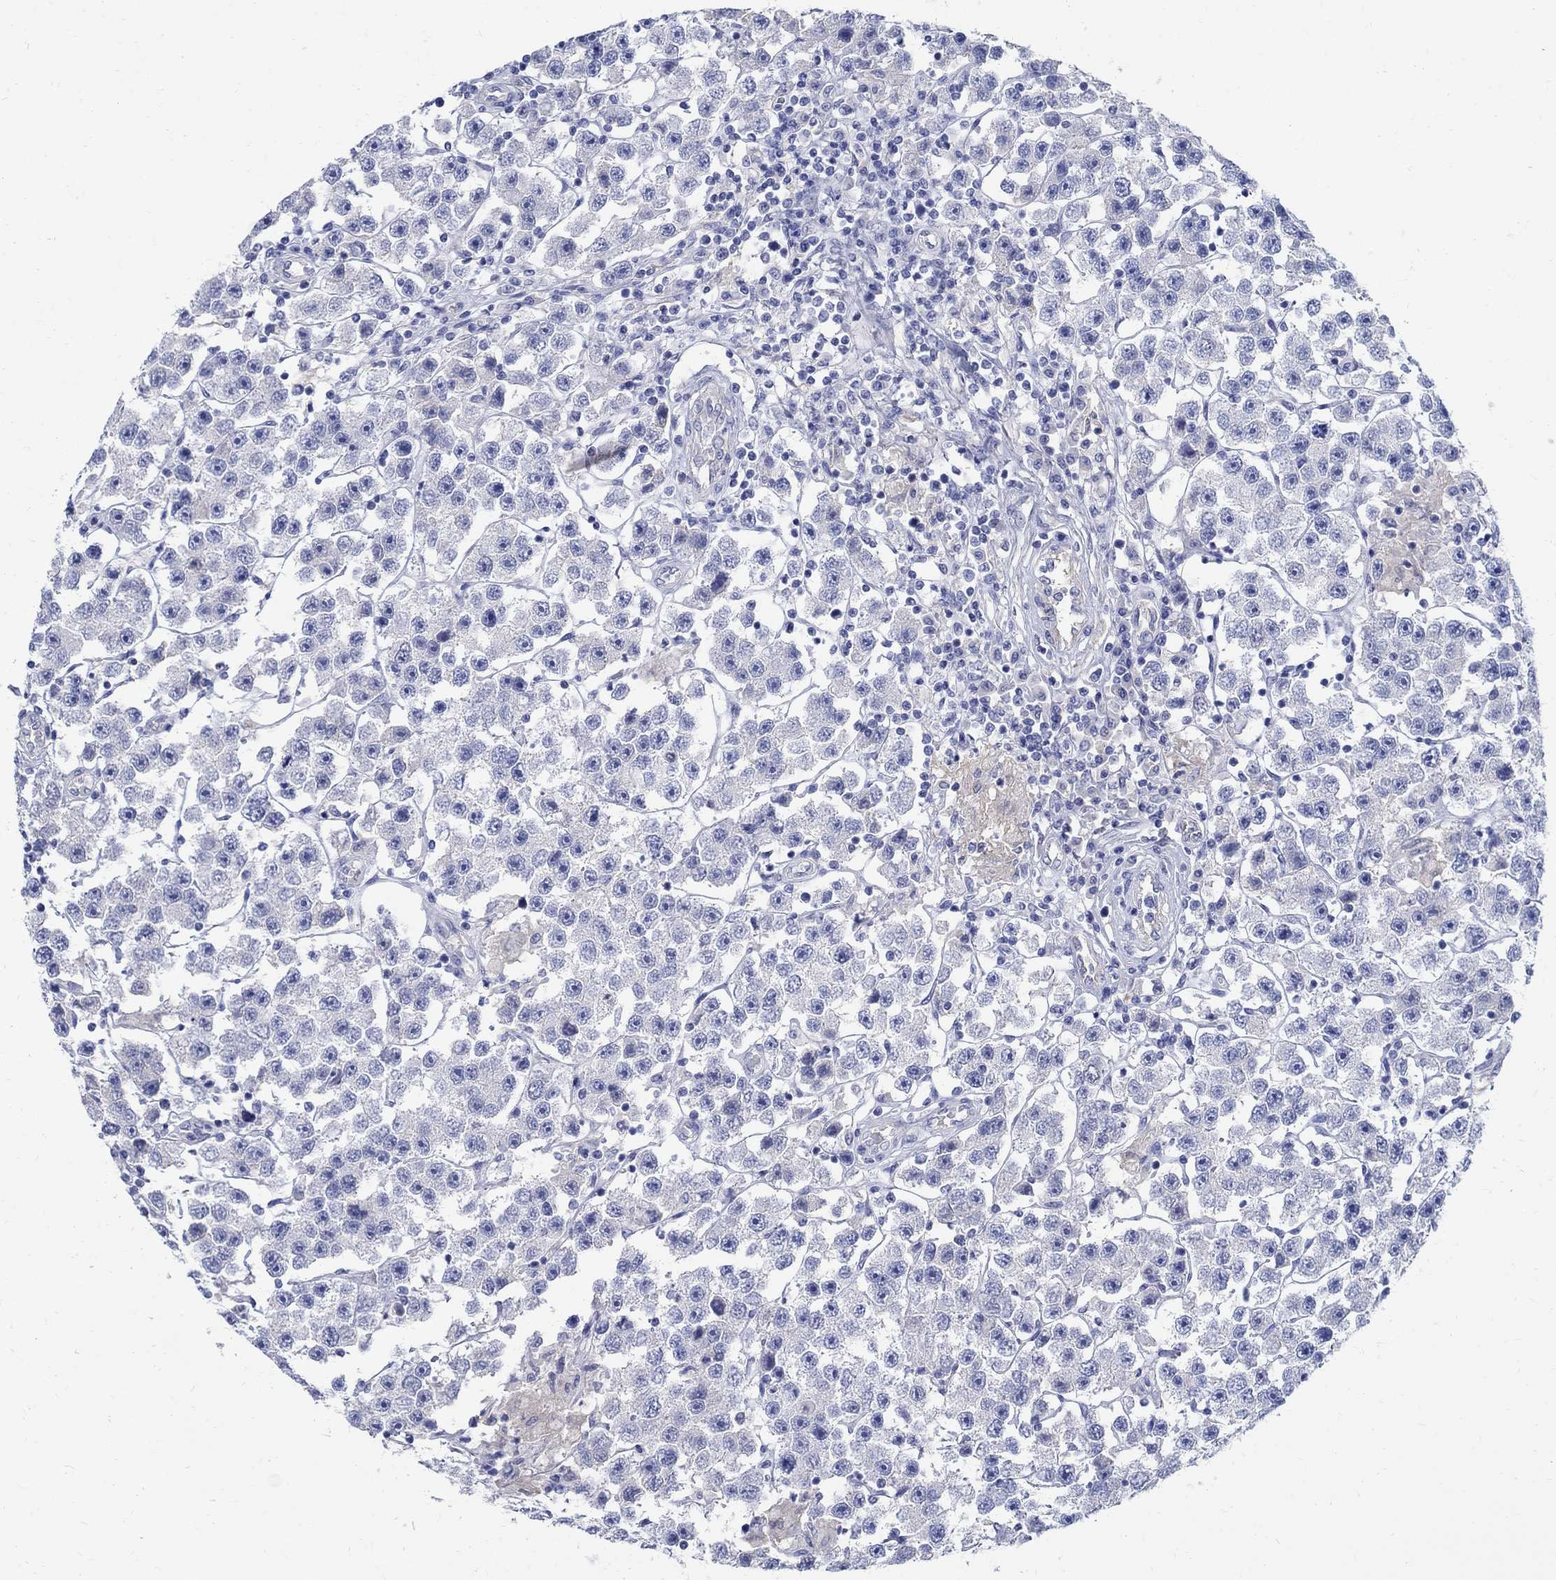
{"staining": {"intensity": "negative", "quantity": "none", "location": "none"}, "tissue": "testis cancer", "cell_type": "Tumor cells", "image_type": "cancer", "snomed": [{"axis": "morphology", "description": "Seminoma, NOS"}, {"axis": "topography", "description": "Testis"}], "caption": "An image of testis seminoma stained for a protein demonstrates no brown staining in tumor cells.", "gene": "SOX2", "patient": {"sex": "male", "age": 45}}